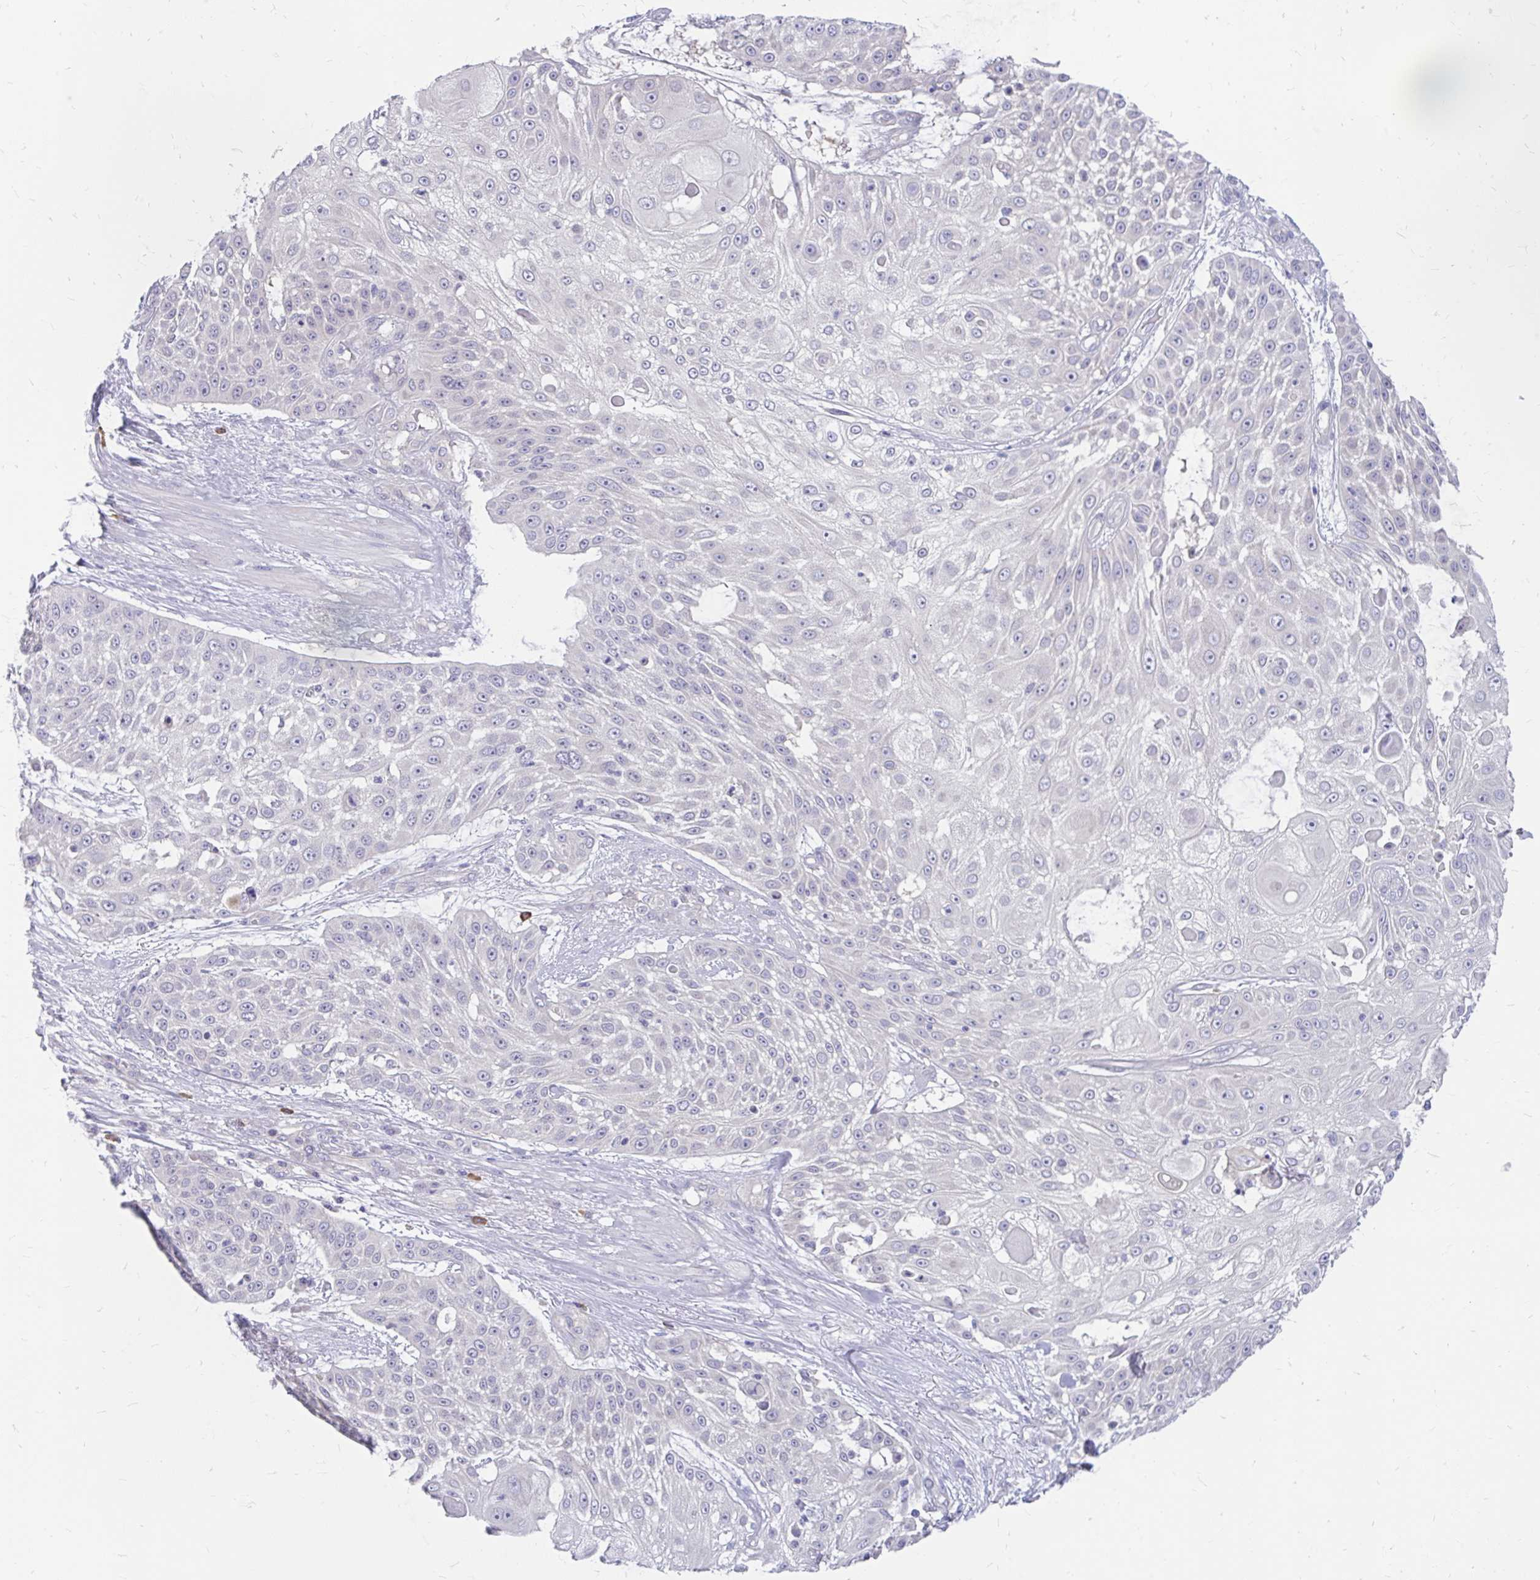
{"staining": {"intensity": "negative", "quantity": "none", "location": "none"}, "tissue": "skin cancer", "cell_type": "Tumor cells", "image_type": "cancer", "snomed": [{"axis": "morphology", "description": "Squamous cell carcinoma, NOS"}, {"axis": "topography", "description": "Skin"}], "caption": "Human skin cancer (squamous cell carcinoma) stained for a protein using IHC reveals no positivity in tumor cells.", "gene": "MAP1LC3A", "patient": {"sex": "female", "age": 86}}